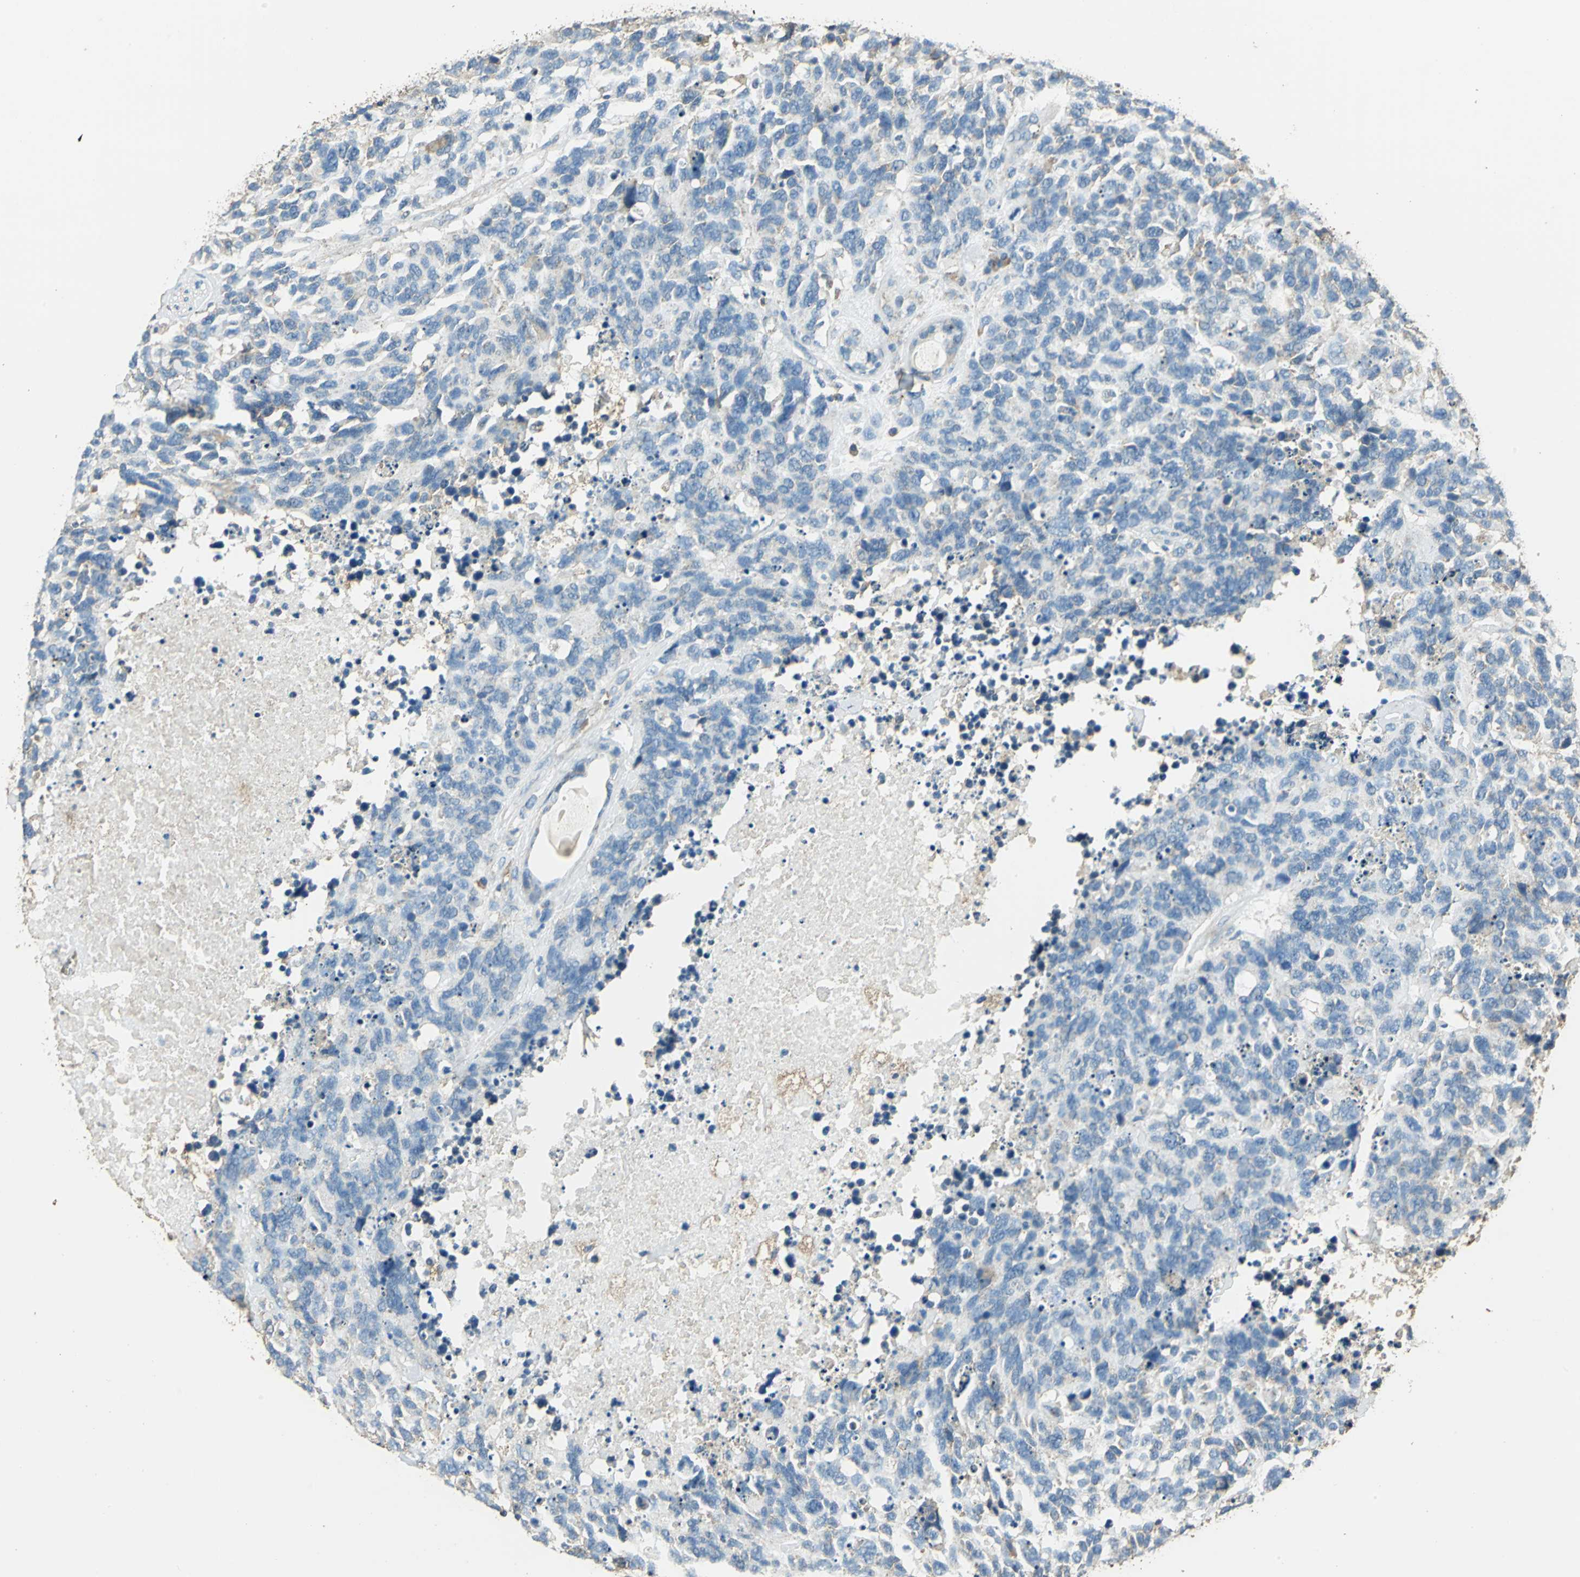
{"staining": {"intensity": "negative", "quantity": "none", "location": "none"}, "tissue": "lung cancer", "cell_type": "Tumor cells", "image_type": "cancer", "snomed": [{"axis": "morphology", "description": "Neoplasm, malignant, NOS"}, {"axis": "topography", "description": "Lung"}], "caption": "Histopathology image shows no significant protein positivity in tumor cells of neoplasm (malignant) (lung).", "gene": "TRAPPC2", "patient": {"sex": "female", "age": 58}}